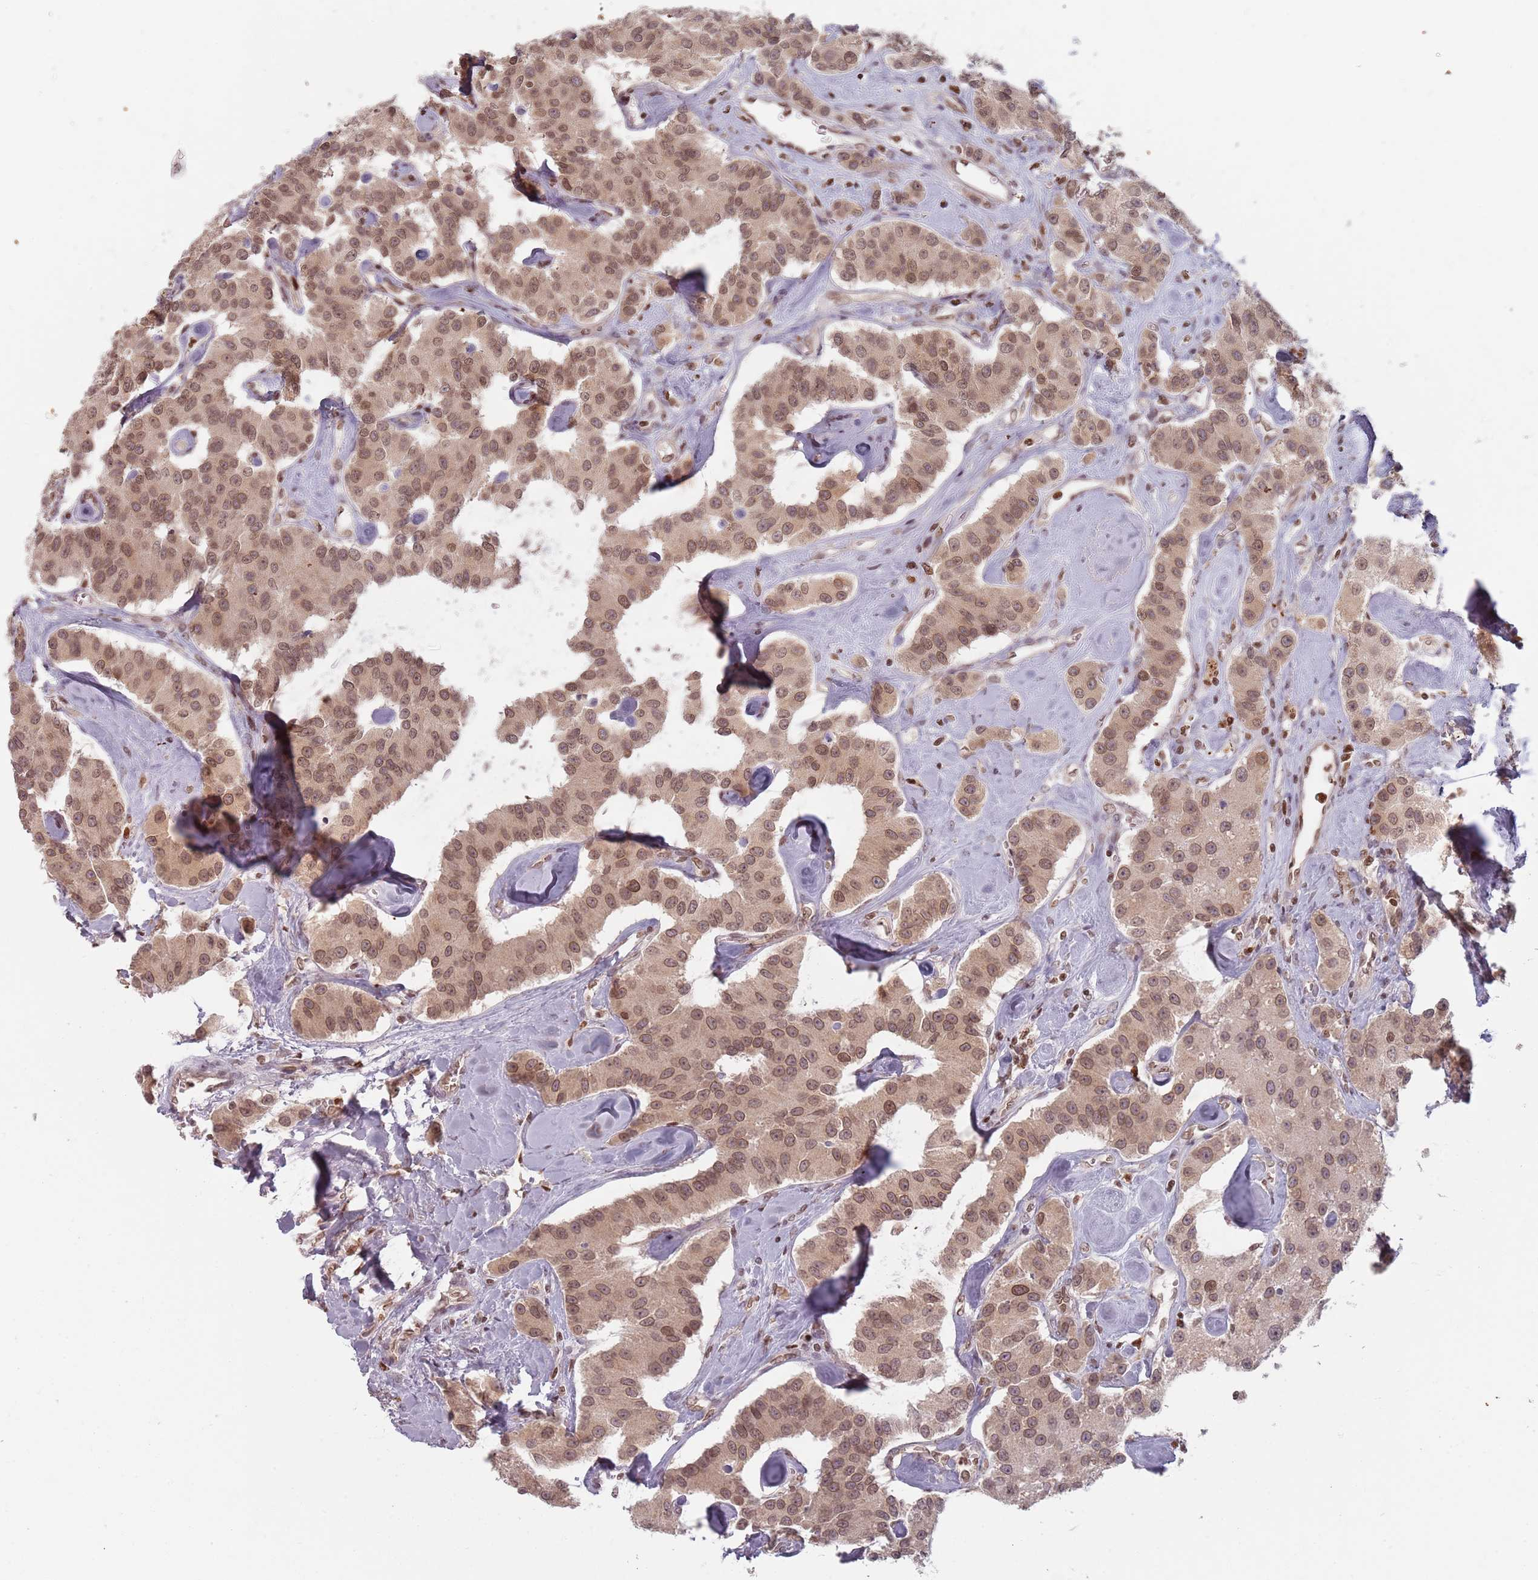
{"staining": {"intensity": "moderate", "quantity": ">75%", "location": "cytoplasmic/membranous,nuclear"}, "tissue": "carcinoid", "cell_type": "Tumor cells", "image_type": "cancer", "snomed": [{"axis": "morphology", "description": "Carcinoid, malignant, NOS"}, {"axis": "topography", "description": "Pancreas"}], "caption": "Protein analysis of carcinoid (malignant) tissue exhibits moderate cytoplasmic/membranous and nuclear expression in about >75% of tumor cells. Immunohistochemistry stains the protein in brown and the nuclei are stained blue.", "gene": "NUP50", "patient": {"sex": "male", "age": 41}}